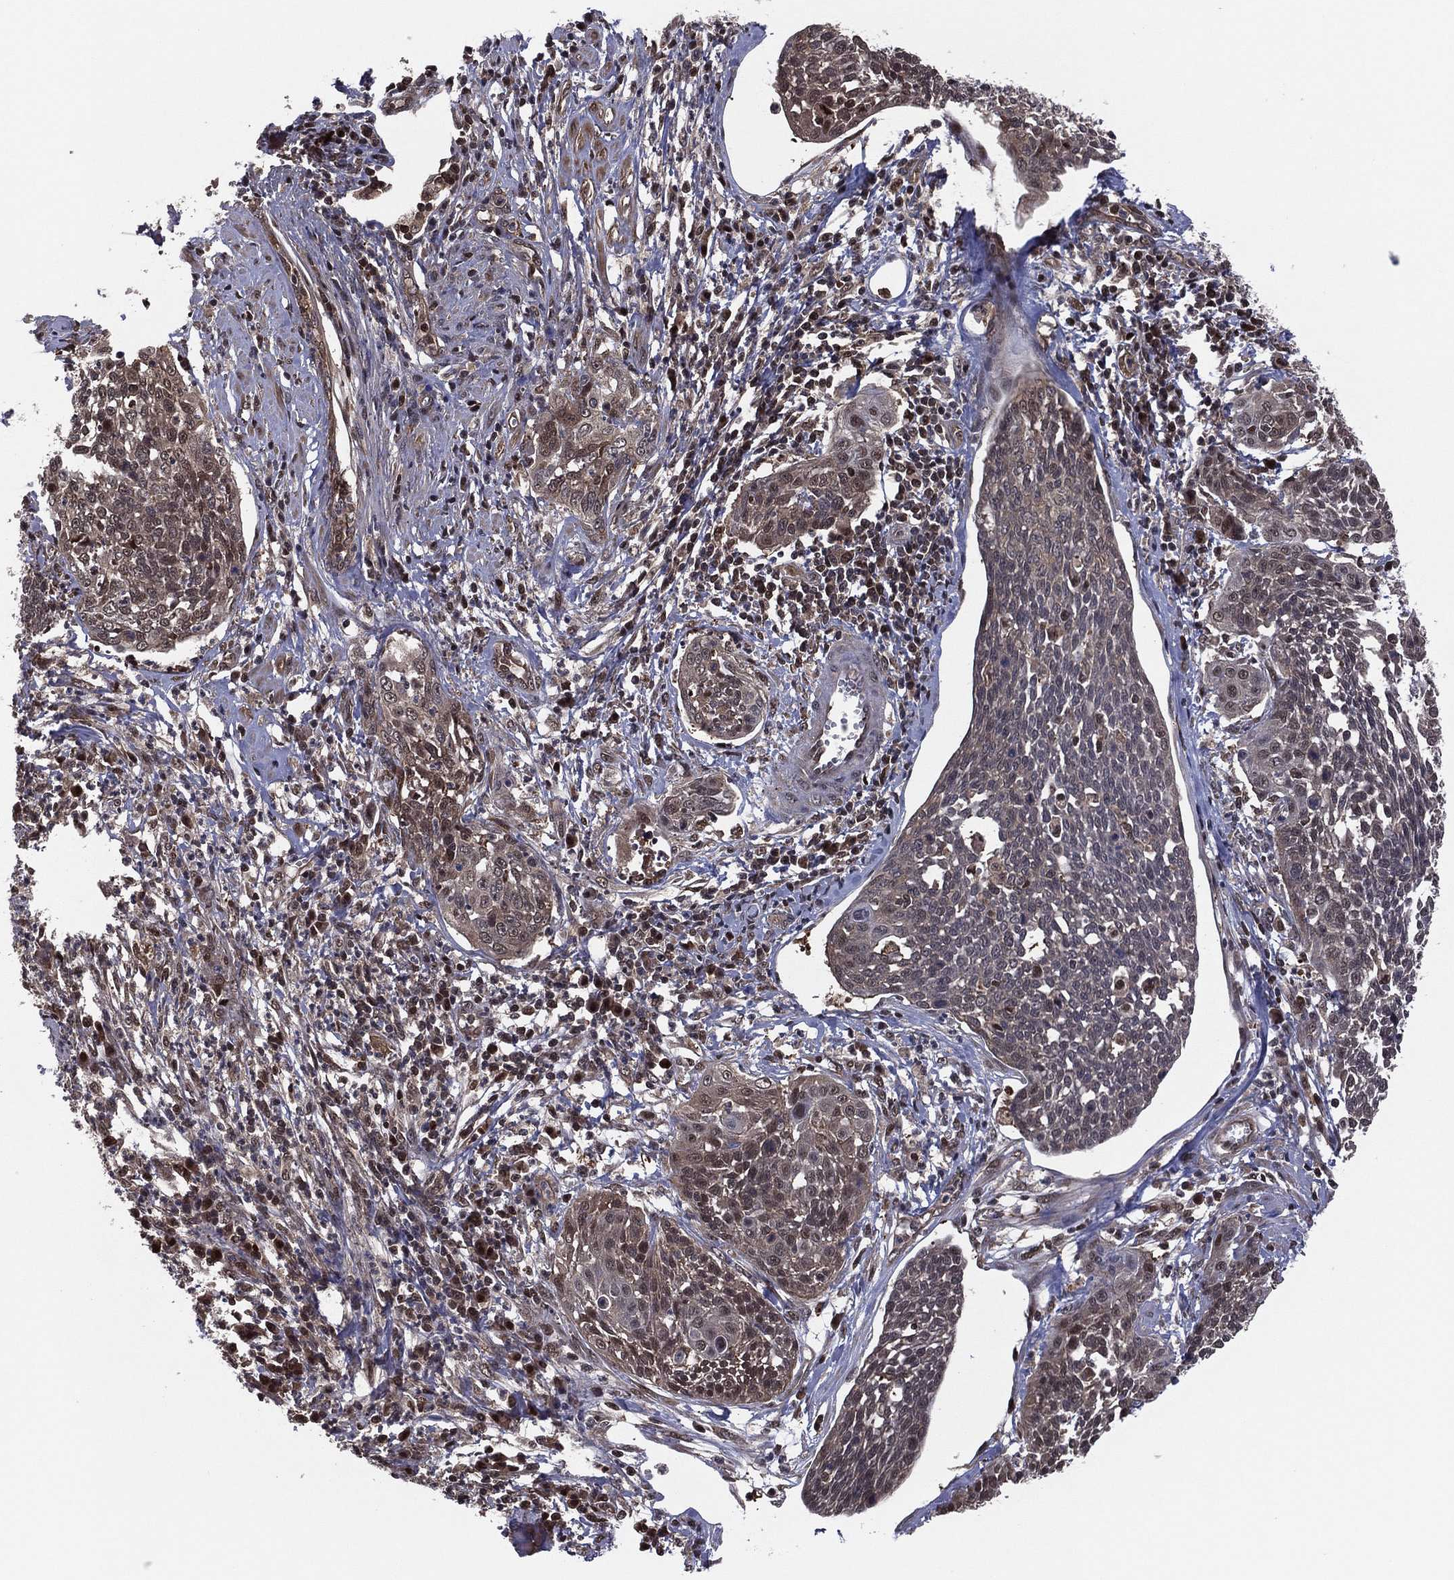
{"staining": {"intensity": "weak", "quantity": "25%-75%", "location": "cytoplasmic/membranous"}, "tissue": "cervical cancer", "cell_type": "Tumor cells", "image_type": "cancer", "snomed": [{"axis": "morphology", "description": "Squamous cell carcinoma, NOS"}, {"axis": "topography", "description": "Cervix"}], "caption": "A histopathology image showing weak cytoplasmic/membranous staining in about 25%-75% of tumor cells in cervical cancer (squamous cell carcinoma), as visualized by brown immunohistochemical staining.", "gene": "ICOSLG", "patient": {"sex": "female", "age": 34}}